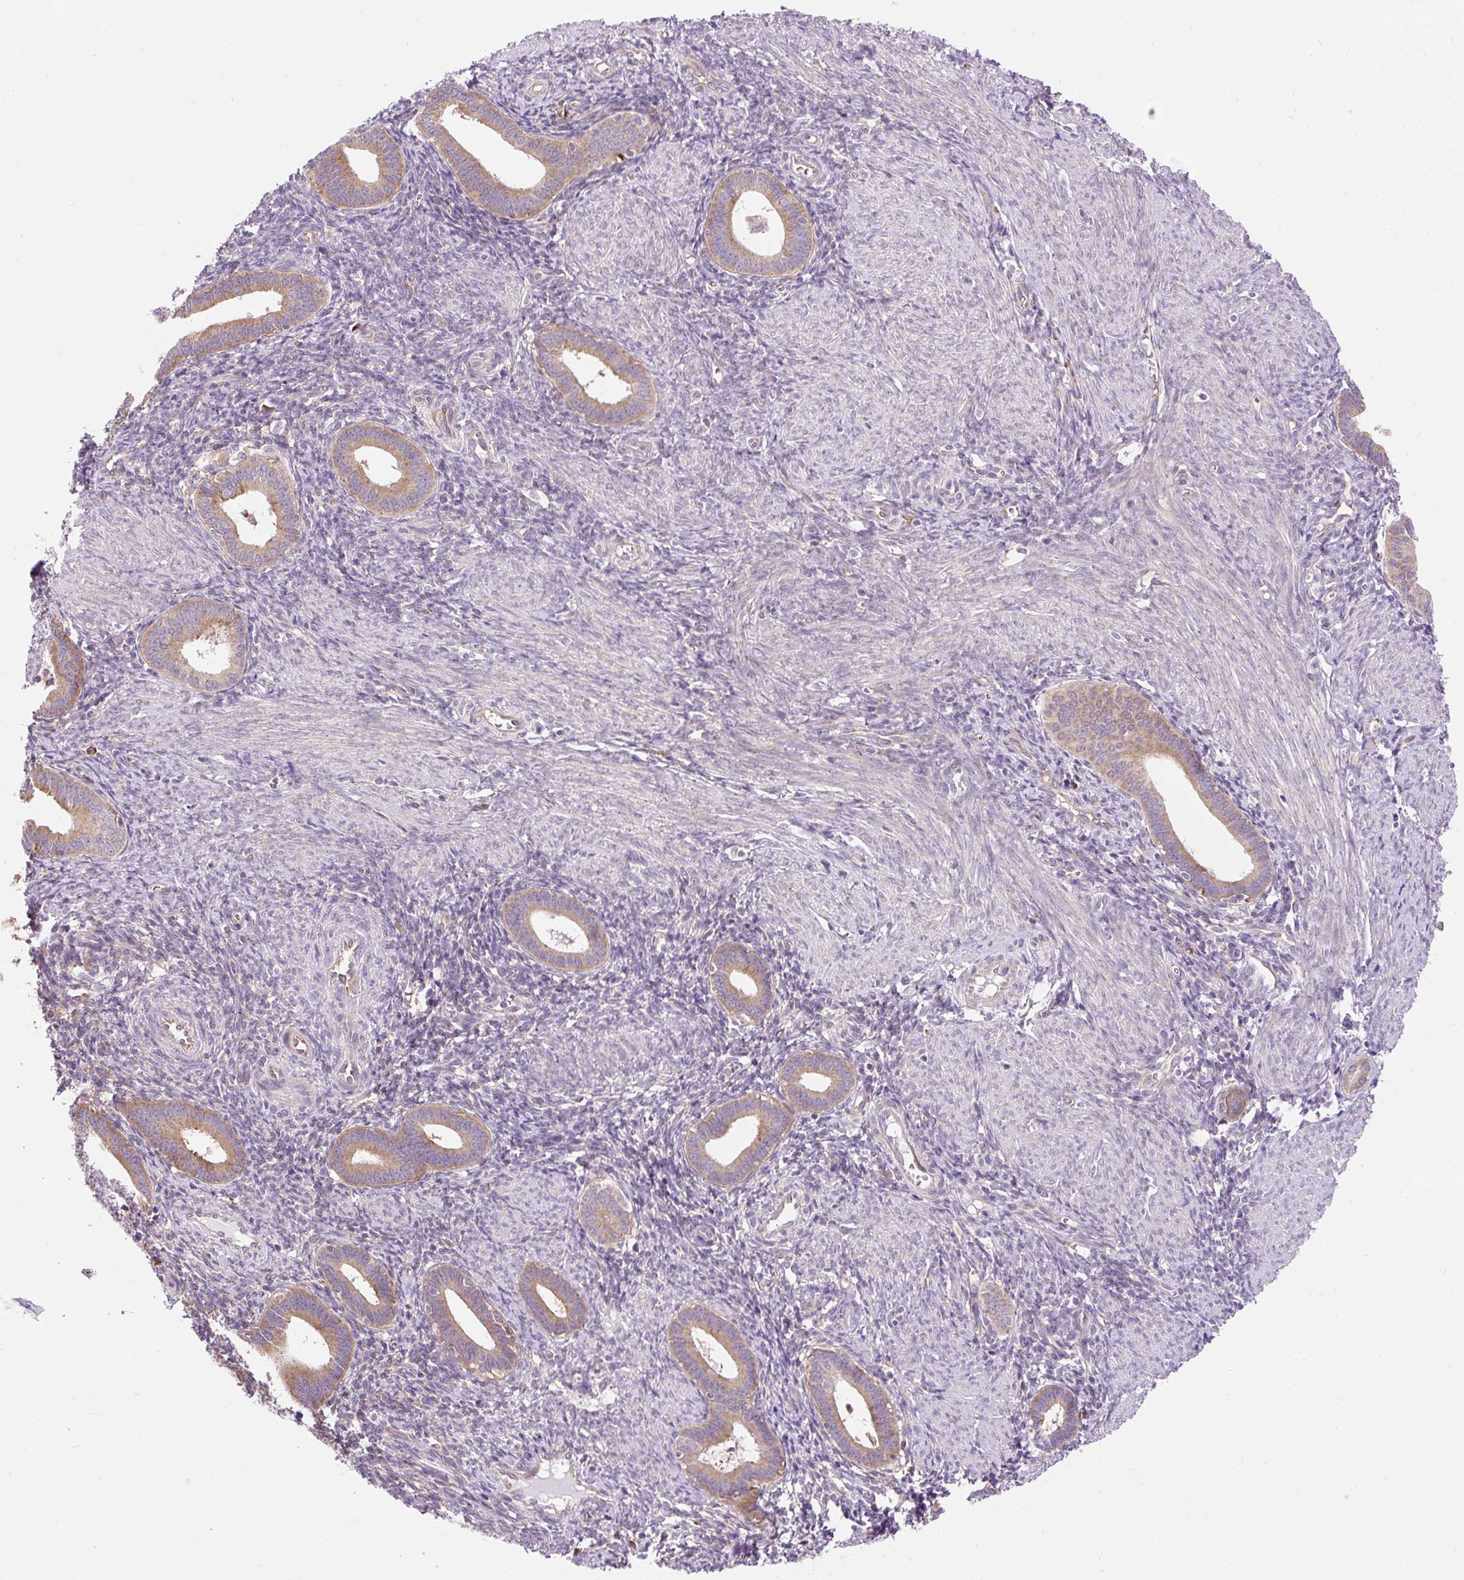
{"staining": {"intensity": "weak", "quantity": "25%-75%", "location": "cytoplasmic/membranous"}, "tissue": "endometrium", "cell_type": "Cells in endometrial stroma", "image_type": "normal", "snomed": [{"axis": "morphology", "description": "Normal tissue, NOS"}, {"axis": "topography", "description": "Endometrium"}], "caption": "Immunohistochemistry micrograph of benign endometrium: endometrium stained using IHC exhibits low levels of weak protein expression localized specifically in the cytoplasmic/membranous of cells in endometrial stroma, appearing as a cytoplasmic/membranous brown color.", "gene": "GPR45", "patient": {"sex": "female", "age": 41}}